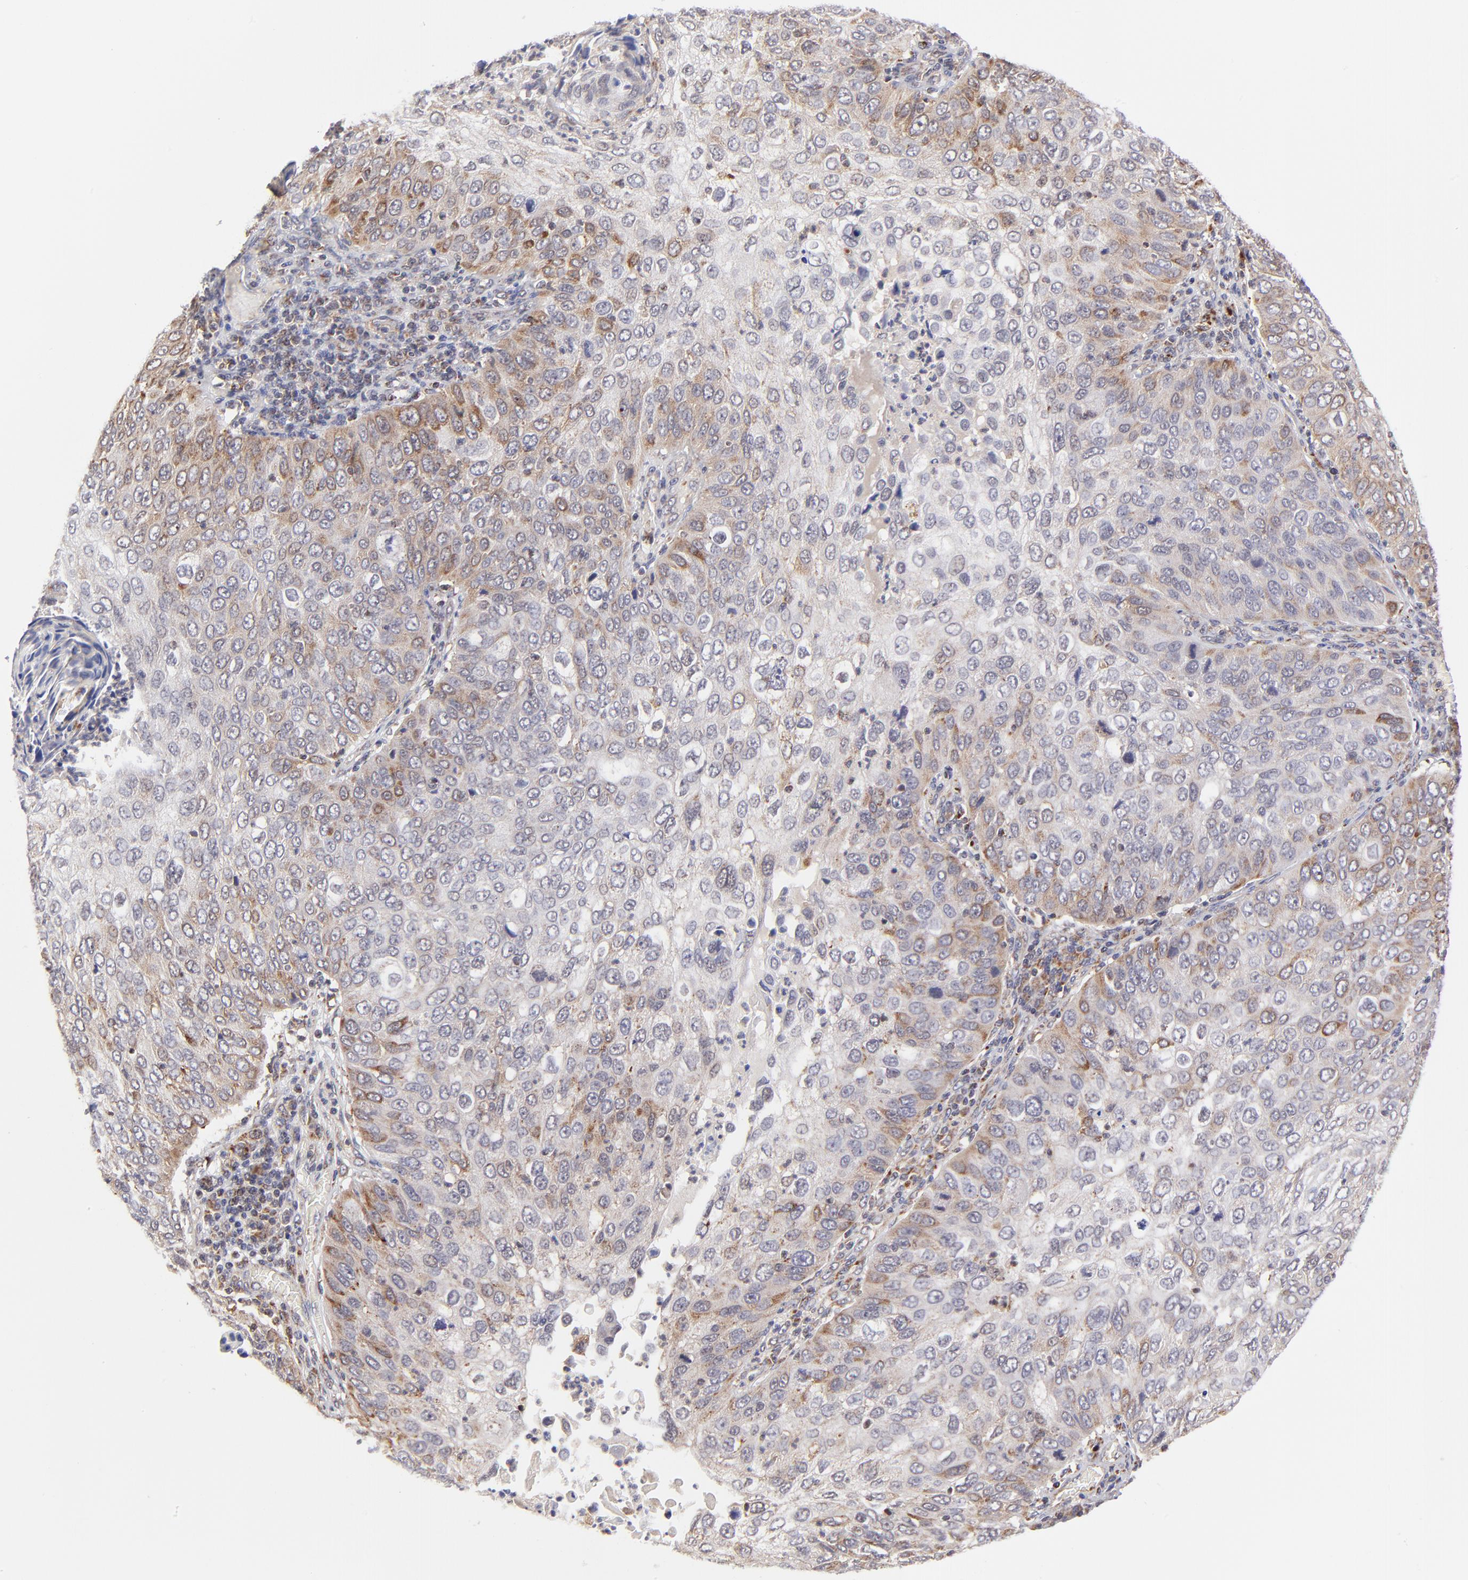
{"staining": {"intensity": "moderate", "quantity": "<25%", "location": "cytoplasmic/membranous"}, "tissue": "skin cancer", "cell_type": "Tumor cells", "image_type": "cancer", "snomed": [{"axis": "morphology", "description": "Squamous cell carcinoma, NOS"}, {"axis": "topography", "description": "Skin"}], "caption": "Immunohistochemical staining of skin cancer (squamous cell carcinoma) exhibits low levels of moderate cytoplasmic/membranous staining in about <25% of tumor cells.", "gene": "MAP2K7", "patient": {"sex": "male", "age": 87}}